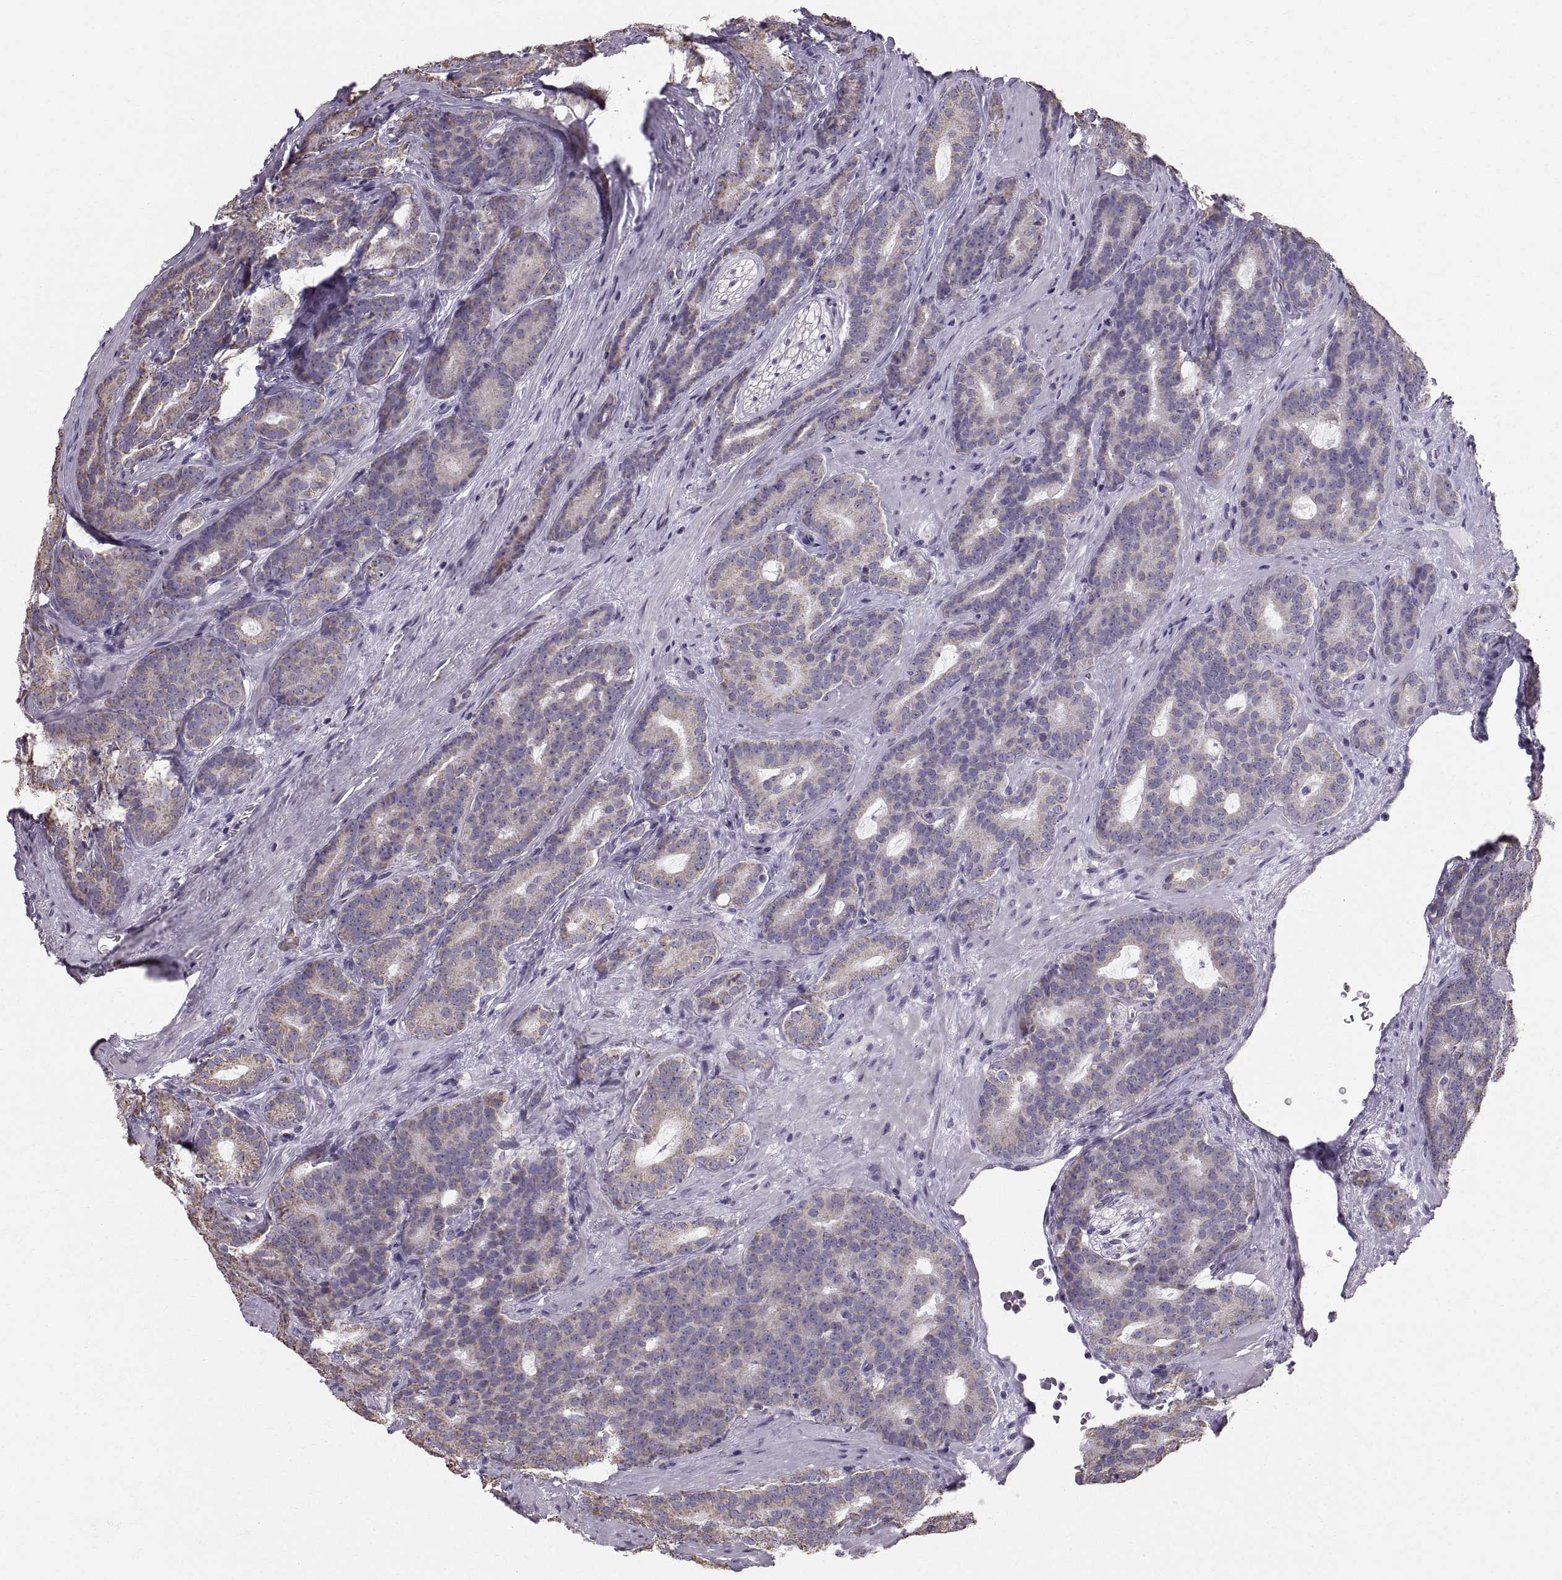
{"staining": {"intensity": "weak", "quantity": "25%-75%", "location": "cytoplasmic/membranous"}, "tissue": "prostate cancer", "cell_type": "Tumor cells", "image_type": "cancer", "snomed": [{"axis": "morphology", "description": "Adenocarcinoma, NOS"}, {"axis": "topography", "description": "Prostate"}], "caption": "Prostate cancer (adenocarcinoma) tissue displays weak cytoplasmic/membranous staining in approximately 25%-75% of tumor cells", "gene": "STMND1", "patient": {"sex": "male", "age": 71}}